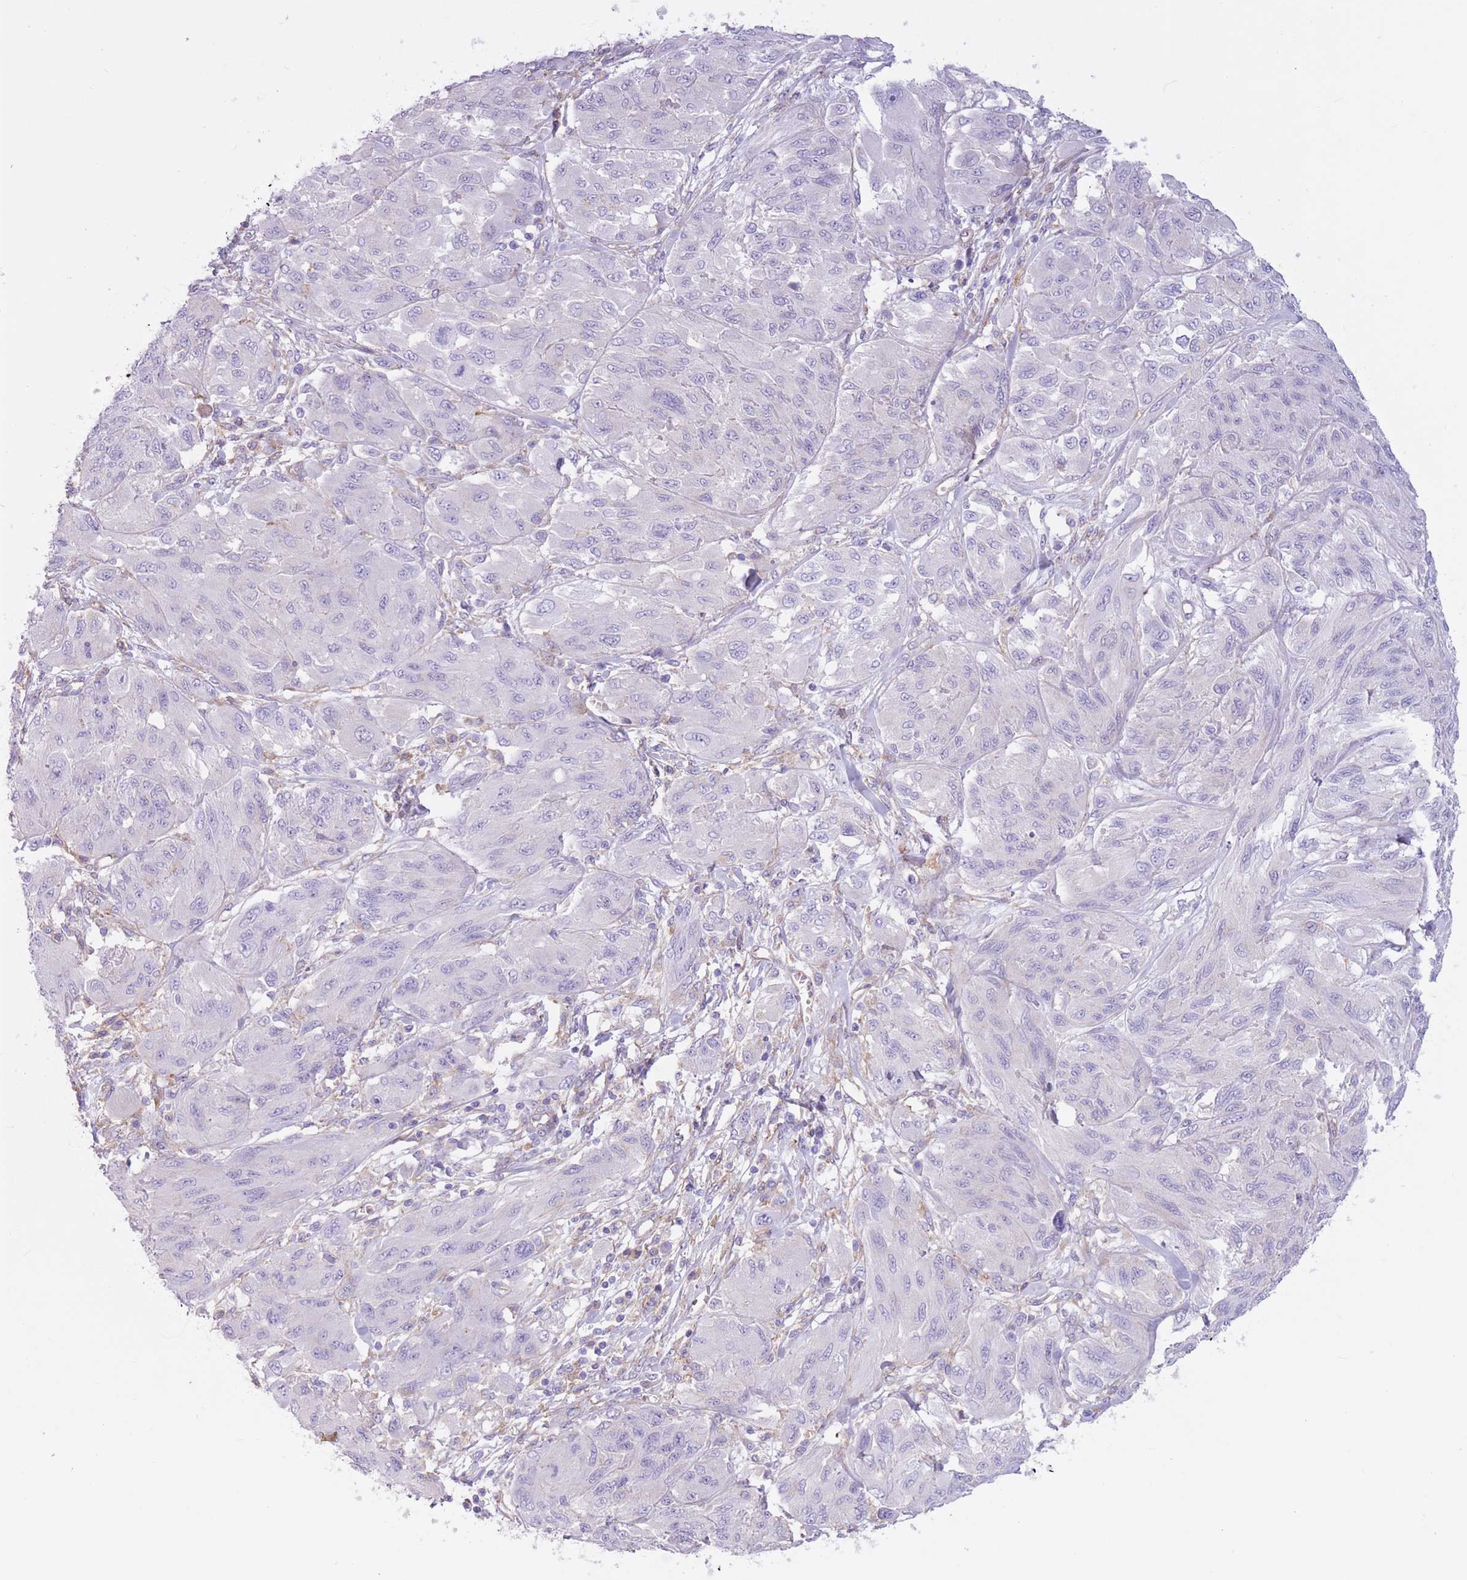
{"staining": {"intensity": "negative", "quantity": "none", "location": "none"}, "tissue": "melanoma", "cell_type": "Tumor cells", "image_type": "cancer", "snomed": [{"axis": "morphology", "description": "Malignant melanoma, NOS"}, {"axis": "topography", "description": "Skin"}], "caption": "A histopathology image of malignant melanoma stained for a protein exhibits no brown staining in tumor cells. (IHC, brightfield microscopy, high magnification).", "gene": "SNX6", "patient": {"sex": "female", "age": 91}}